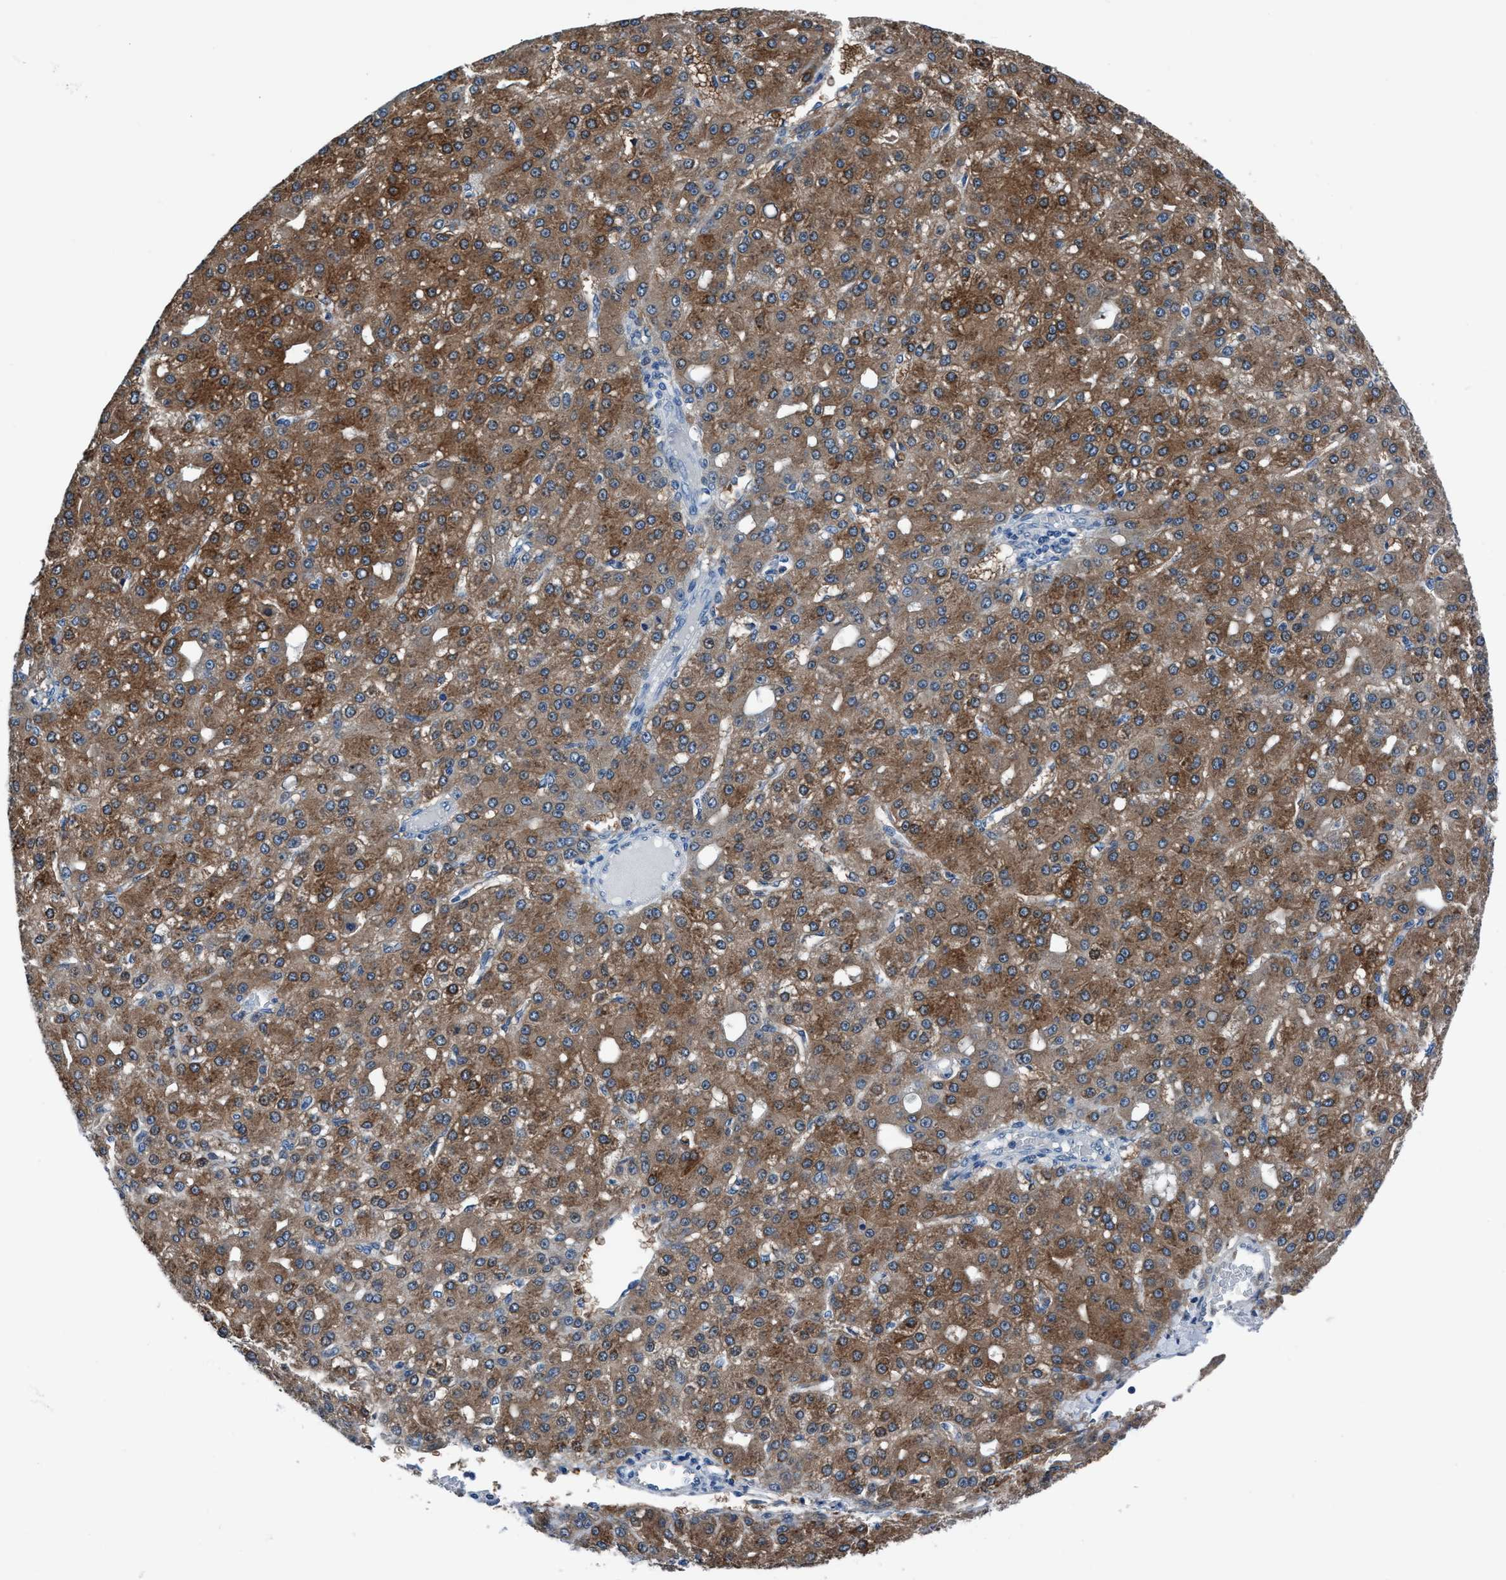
{"staining": {"intensity": "strong", "quantity": ">75%", "location": "cytoplasmic/membranous"}, "tissue": "liver cancer", "cell_type": "Tumor cells", "image_type": "cancer", "snomed": [{"axis": "morphology", "description": "Carcinoma, Hepatocellular, NOS"}, {"axis": "topography", "description": "Liver"}], "caption": "The histopathology image exhibits a brown stain indicating the presence of a protein in the cytoplasmic/membranous of tumor cells in liver cancer (hepatocellular carcinoma).", "gene": "TMEM94", "patient": {"sex": "male", "age": 67}}